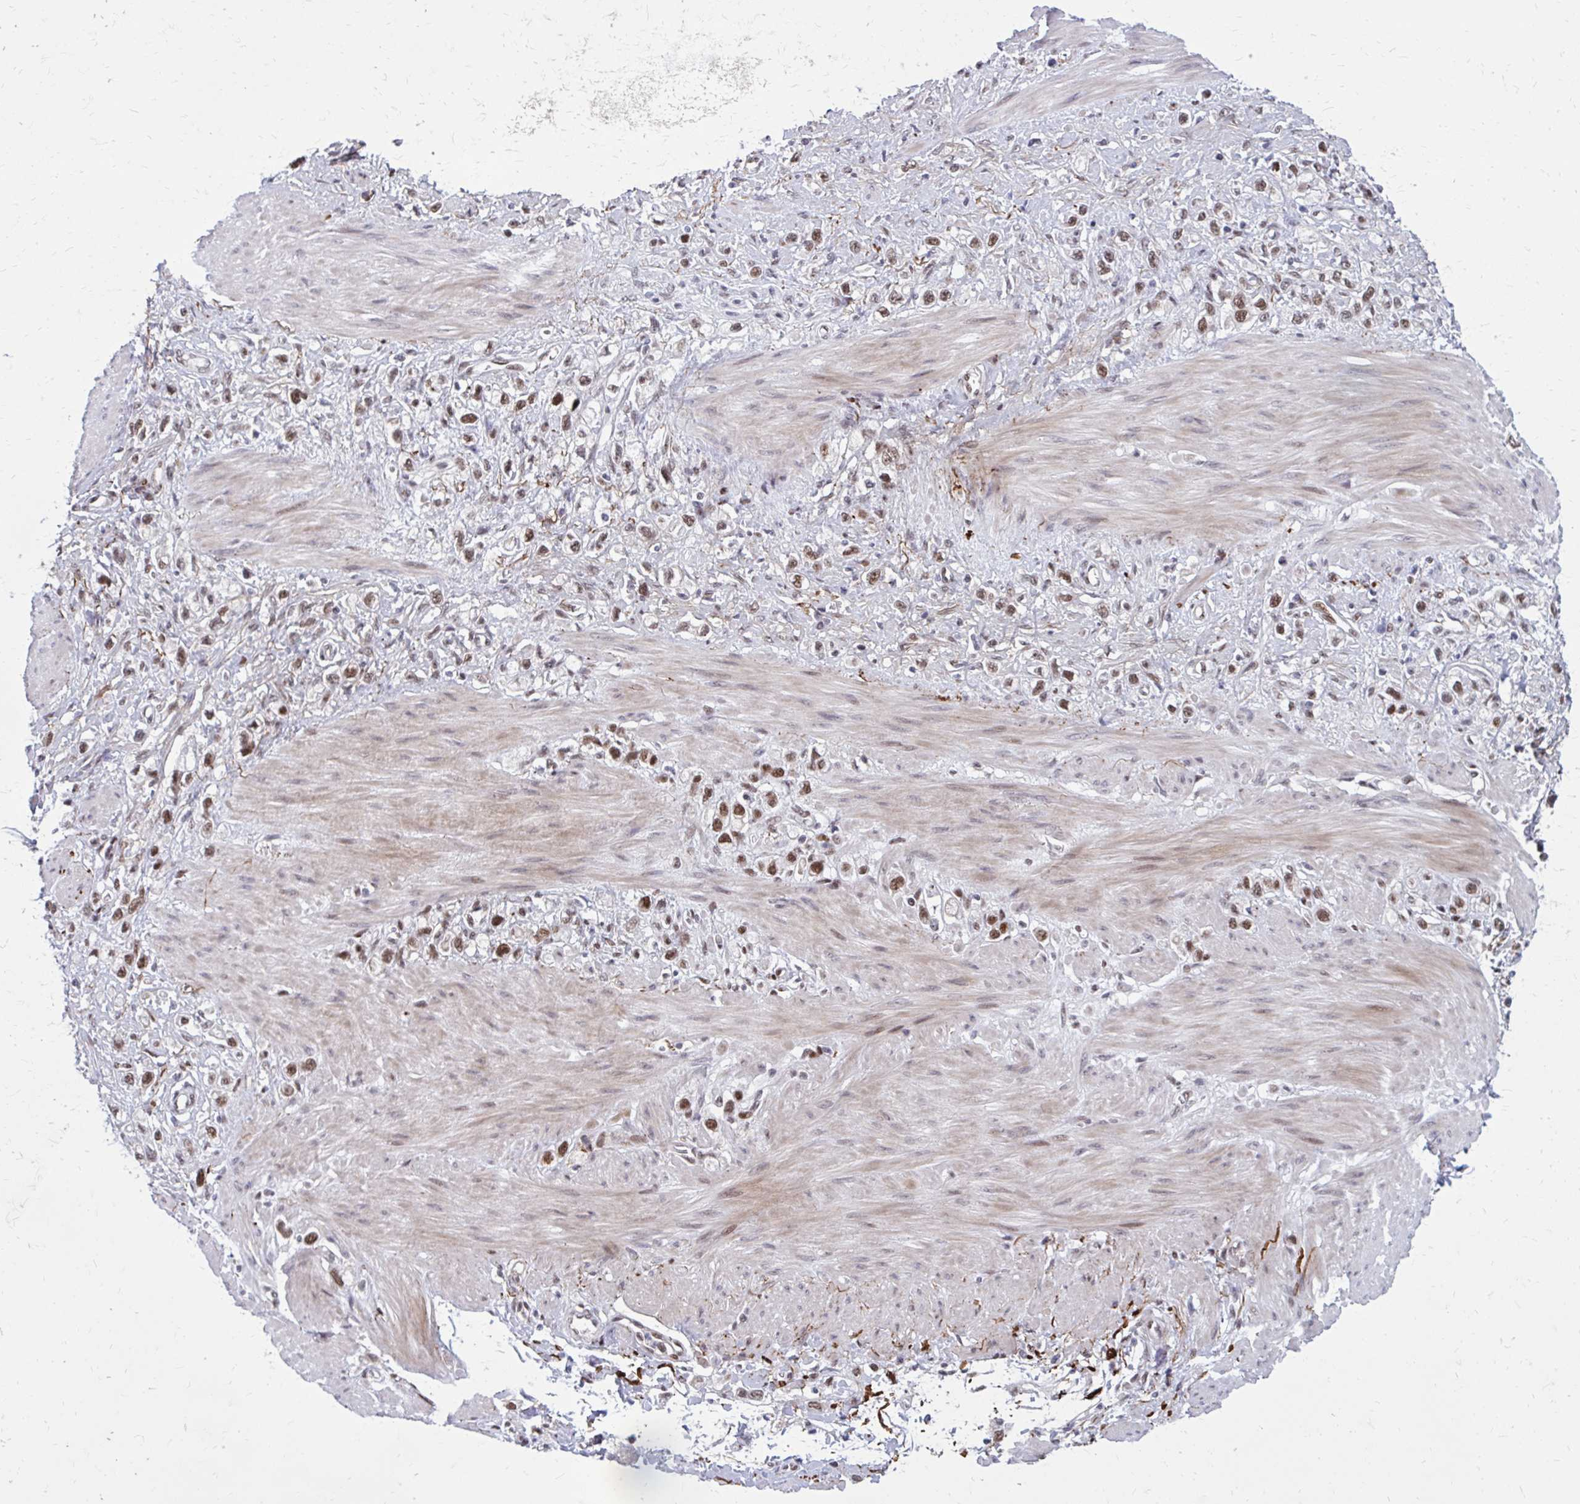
{"staining": {"intensity": "moderate", "quantity": ">75%", "location": "nuclear"}, "tissue": "stomach cancer", "cell_type": "Tumor cells", "image_type": "cancer", "snomed": [{"axis": "morphology", "description": "Adenocarcinoma, NOS"}, {"axis": "topography", "description": "Stomach"}], "caption": "Immunohistochemical staining of stomach adenocarcinoma demonstrates medium levels of moderate nuclear protein positivity in approximately >75% of tumor cells.", "gene": "PSME4", "patient": {"sex": "female", "age": 65}}